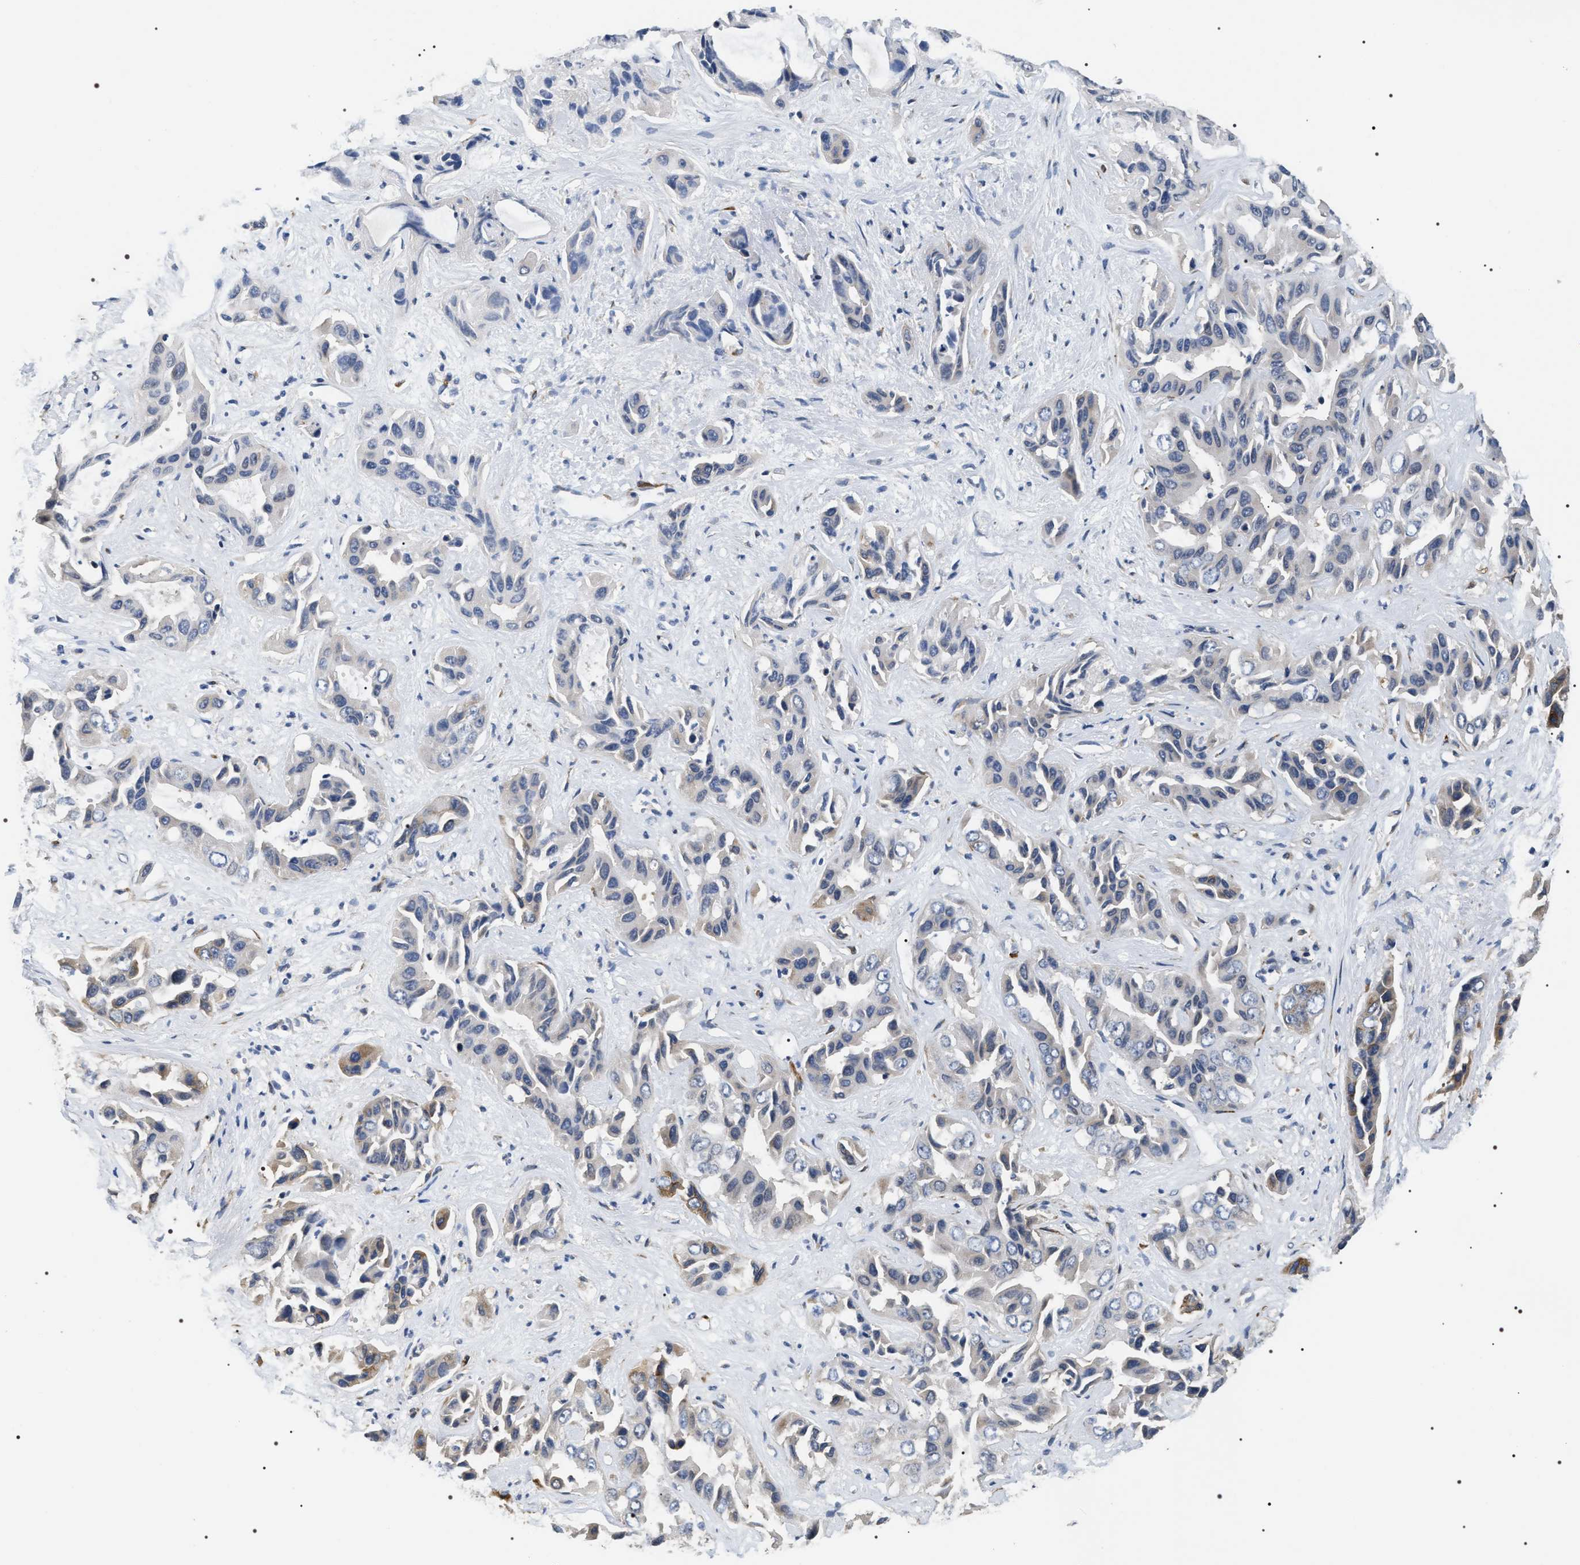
{"staining": {"intensity": "moderate", "quantity": "<25%", "location": "cytoplasmic/membranous"}, "tissue": "liver cancer", "cell_type": "Tumor cells", "image_type": "cancer", "snomed": [{"axis": "morphology", "description": "Cholangiocarcinoma"}, {"axis": "topography", "description": "Liver"}], "caption": "Liver cancer (cholangiocarcinoma) stained with a protein marker displays moderate staining in tumor cells.", "gene": "ZC3HAV1L", "patient": {"sex": "female", "age": 52}}